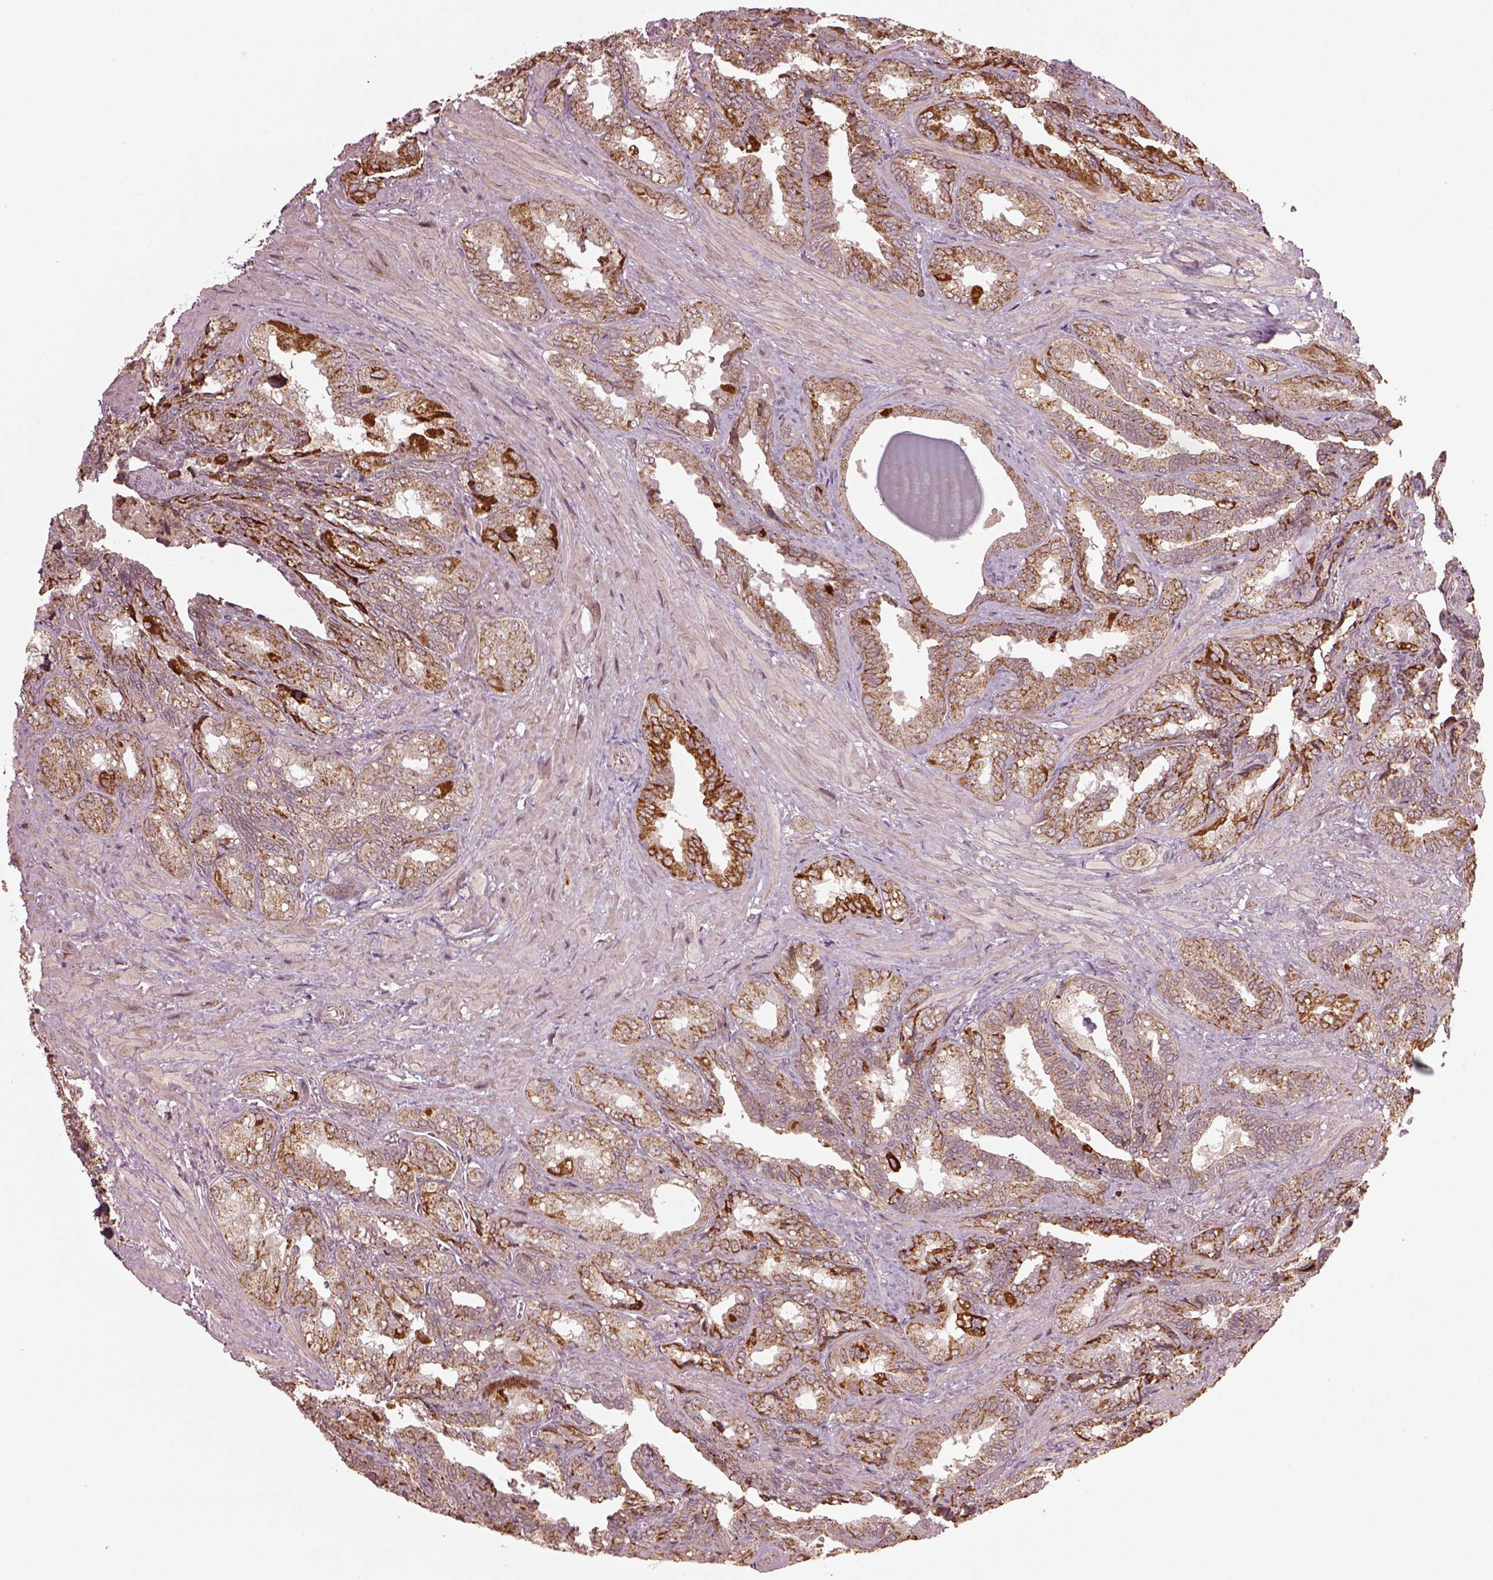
{"staining": {"intensity": "moderate", "quantity": ">75%", "location": "cytoplasmic/membranous"}, "tissue": "seminal vesicle", "cell_type": "Glandular cells", "image_type": "normal", "snomed": [{"axis": "morphology", "description": "Normal tissue, NOS"}, {"axis": "topography", "description": "Seminal veicle"}], "caption": "Immunohistochemical staining of unremarkable seminal vesicle reveals moderate cytoplasmic/membranous protein positivity in approximately >75% of glandular cells.", "gene": "SEL1L3", "patient": {"sex": "male", "age": 68}}